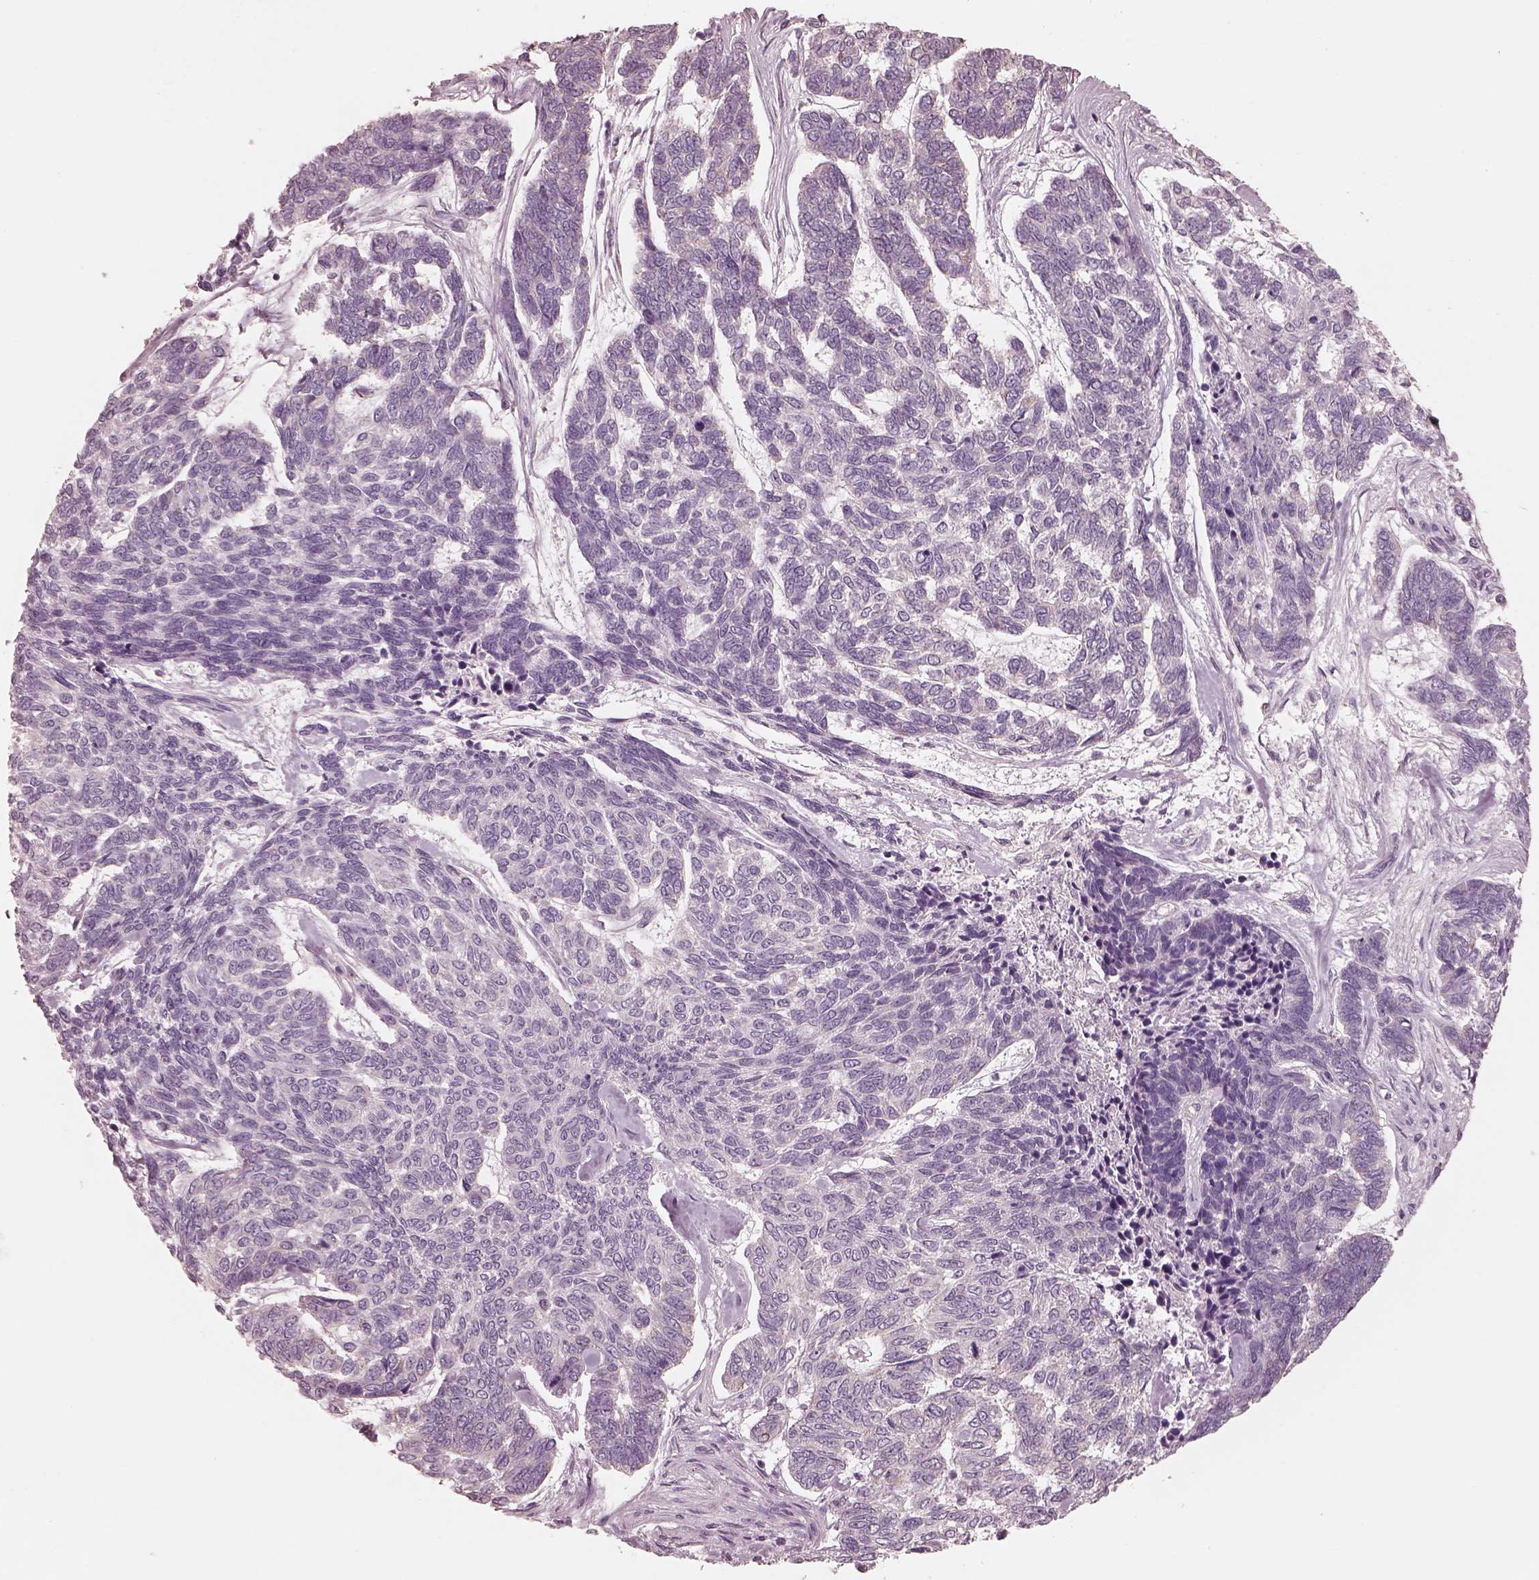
{"staining": {"intensity": "negative", "quantity": "none", "location": "none"}, "tissue": "skin cancer", "cell_type": "Tumor cells", "image_type": "cancer", "snomed": [{"axis": "morphology", "description": "Basal cell carcinoma"}, {"axis": "topography", "description": "Skin"}], "caption": "IHC histopathology image of skin cancer stained for a protein (brown), which displays no staining in tumor cells. The staining was performed using DAB to visualize the protein expression in brown, while the nuclei were stained in blue with hematoxylin (Magnification: 20x).", "gene": "RAB3C", "patient": {"sex": "female", "age": 65}}